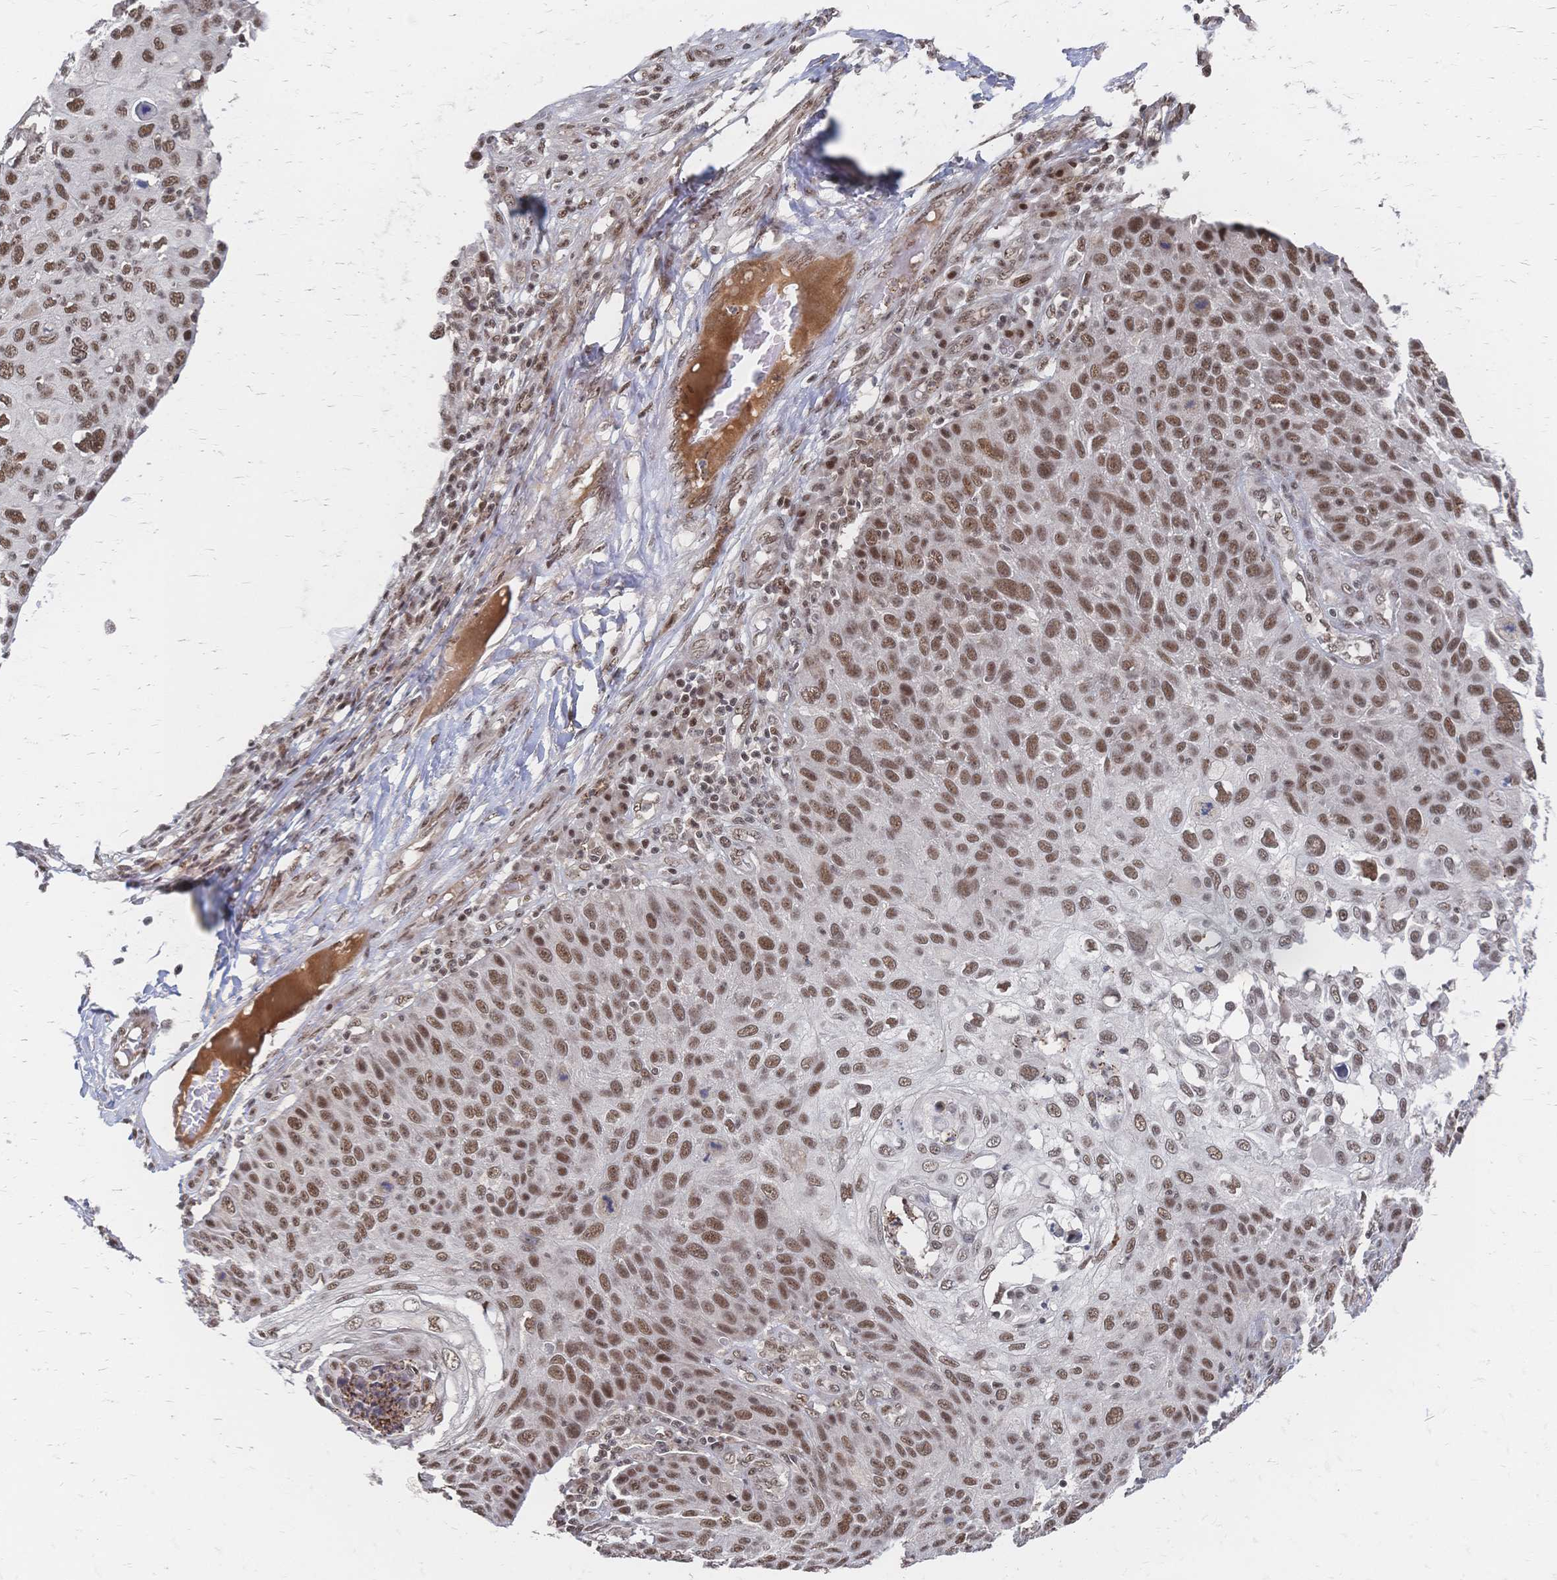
{"staining": {"intensity": "moderate", "quantity": ">75%", "location": "nuclear"}, "tissue": "skin cancer", "cell_type": "Tumor cells", "image_type": "cancer", "snomed": [{"axis": "morphology", "description": "Squamous cell carcinoma, NOS"}, {"axis": "topography", "description": "Skin"}], "caption": "Human skin cancer stained for a protein (brown) demonstrates moderate nuclear positive expression in about >75% of tumor cells.", "gene": "NELFA", "patient": {"sex": "male", "age": 87}}